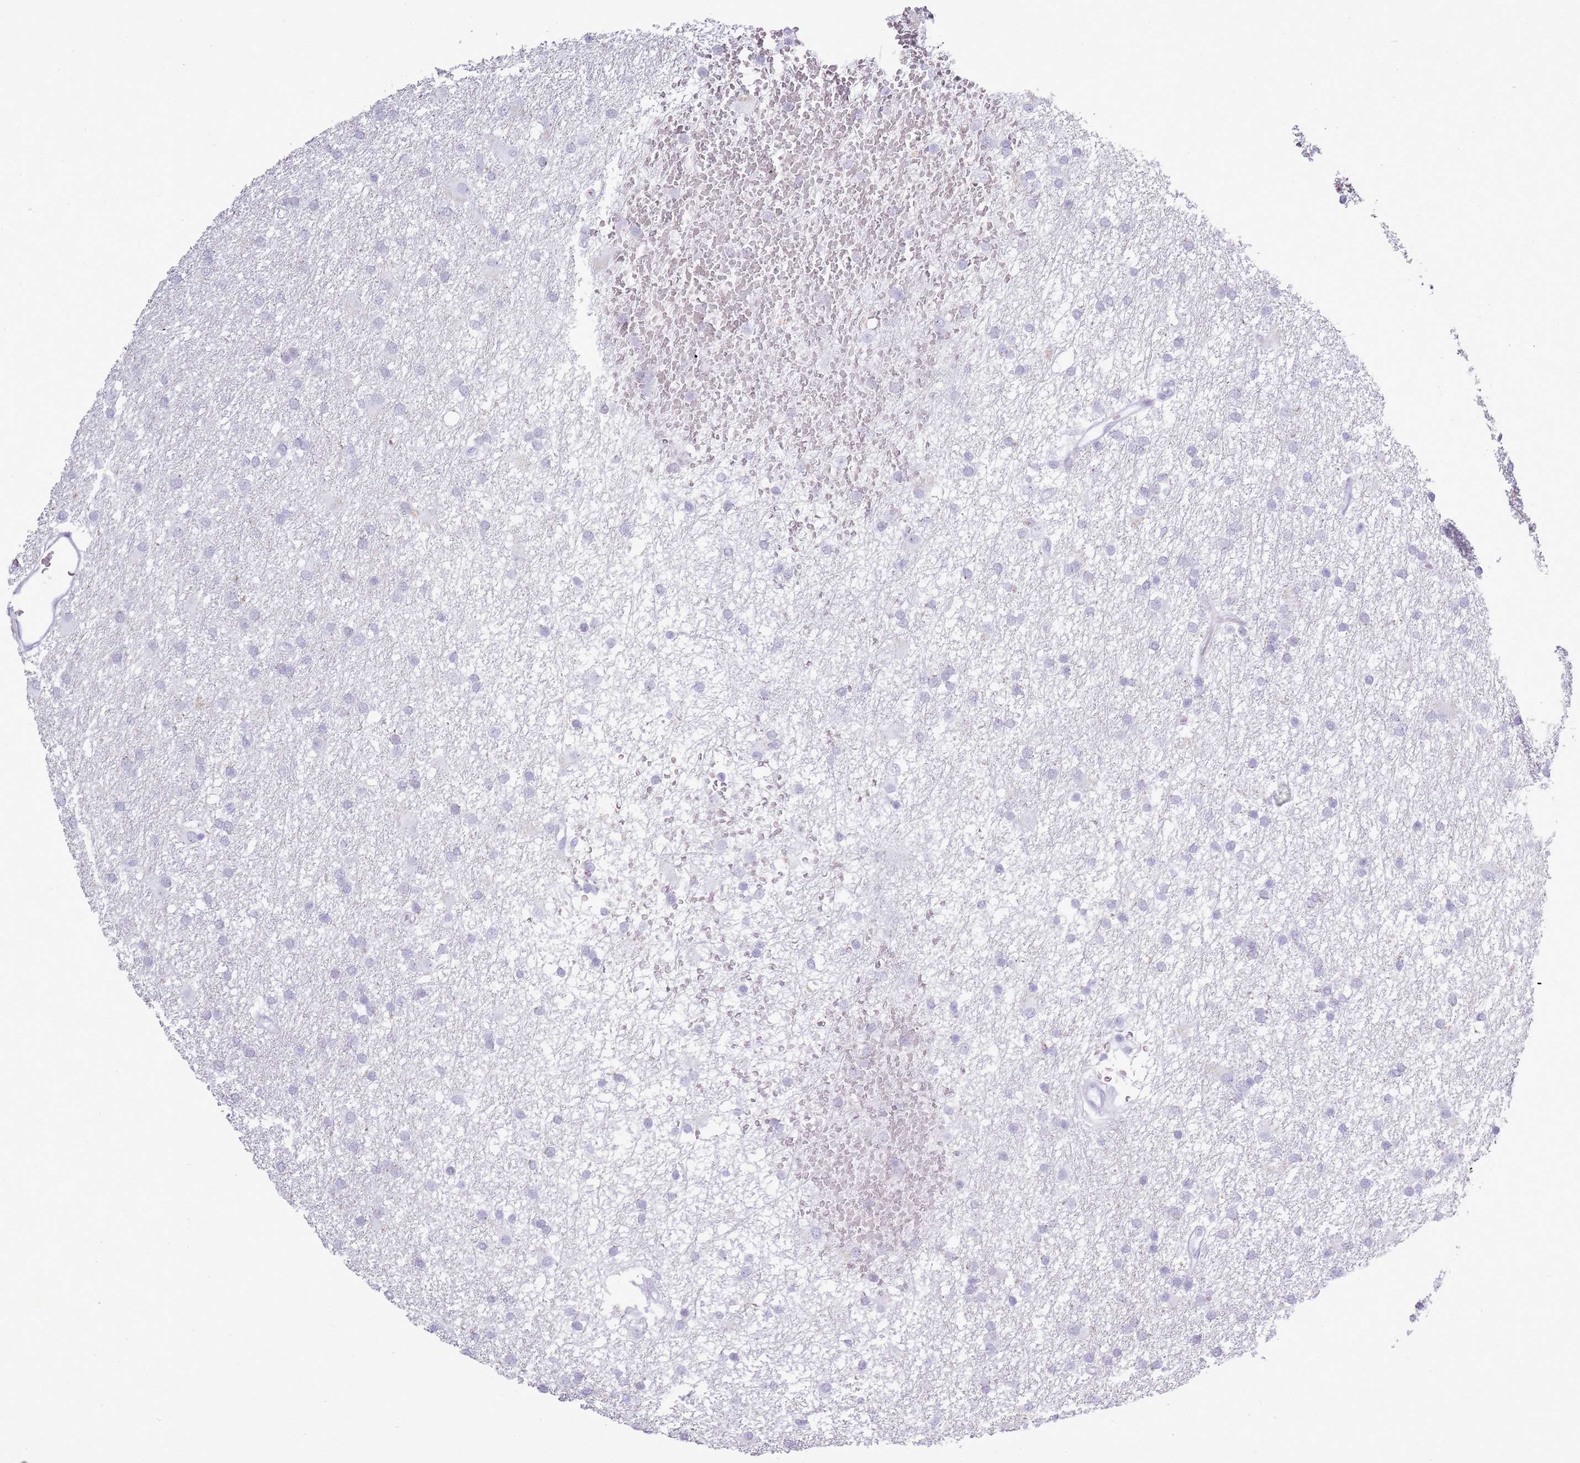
{"staining": {"intensity": "negative", "quantity": "none", "location": "none"}, "tissue": "glioma", "cell_type": "Tumor cells", "image_type": "cancer", "snomed": [{"axis": "morphology", "description": "Glioma, malignant, High grade"}, {"axis": "topography", "description": "Brain"}], "caption": "Tumor cells show no significant staining in malignant high-grade glioma. (Brightfield microscopy of DAB immunohistochemistry at high magnification).", "gene": "ASIP", "patient": {"sex": "male", "age": 77}}